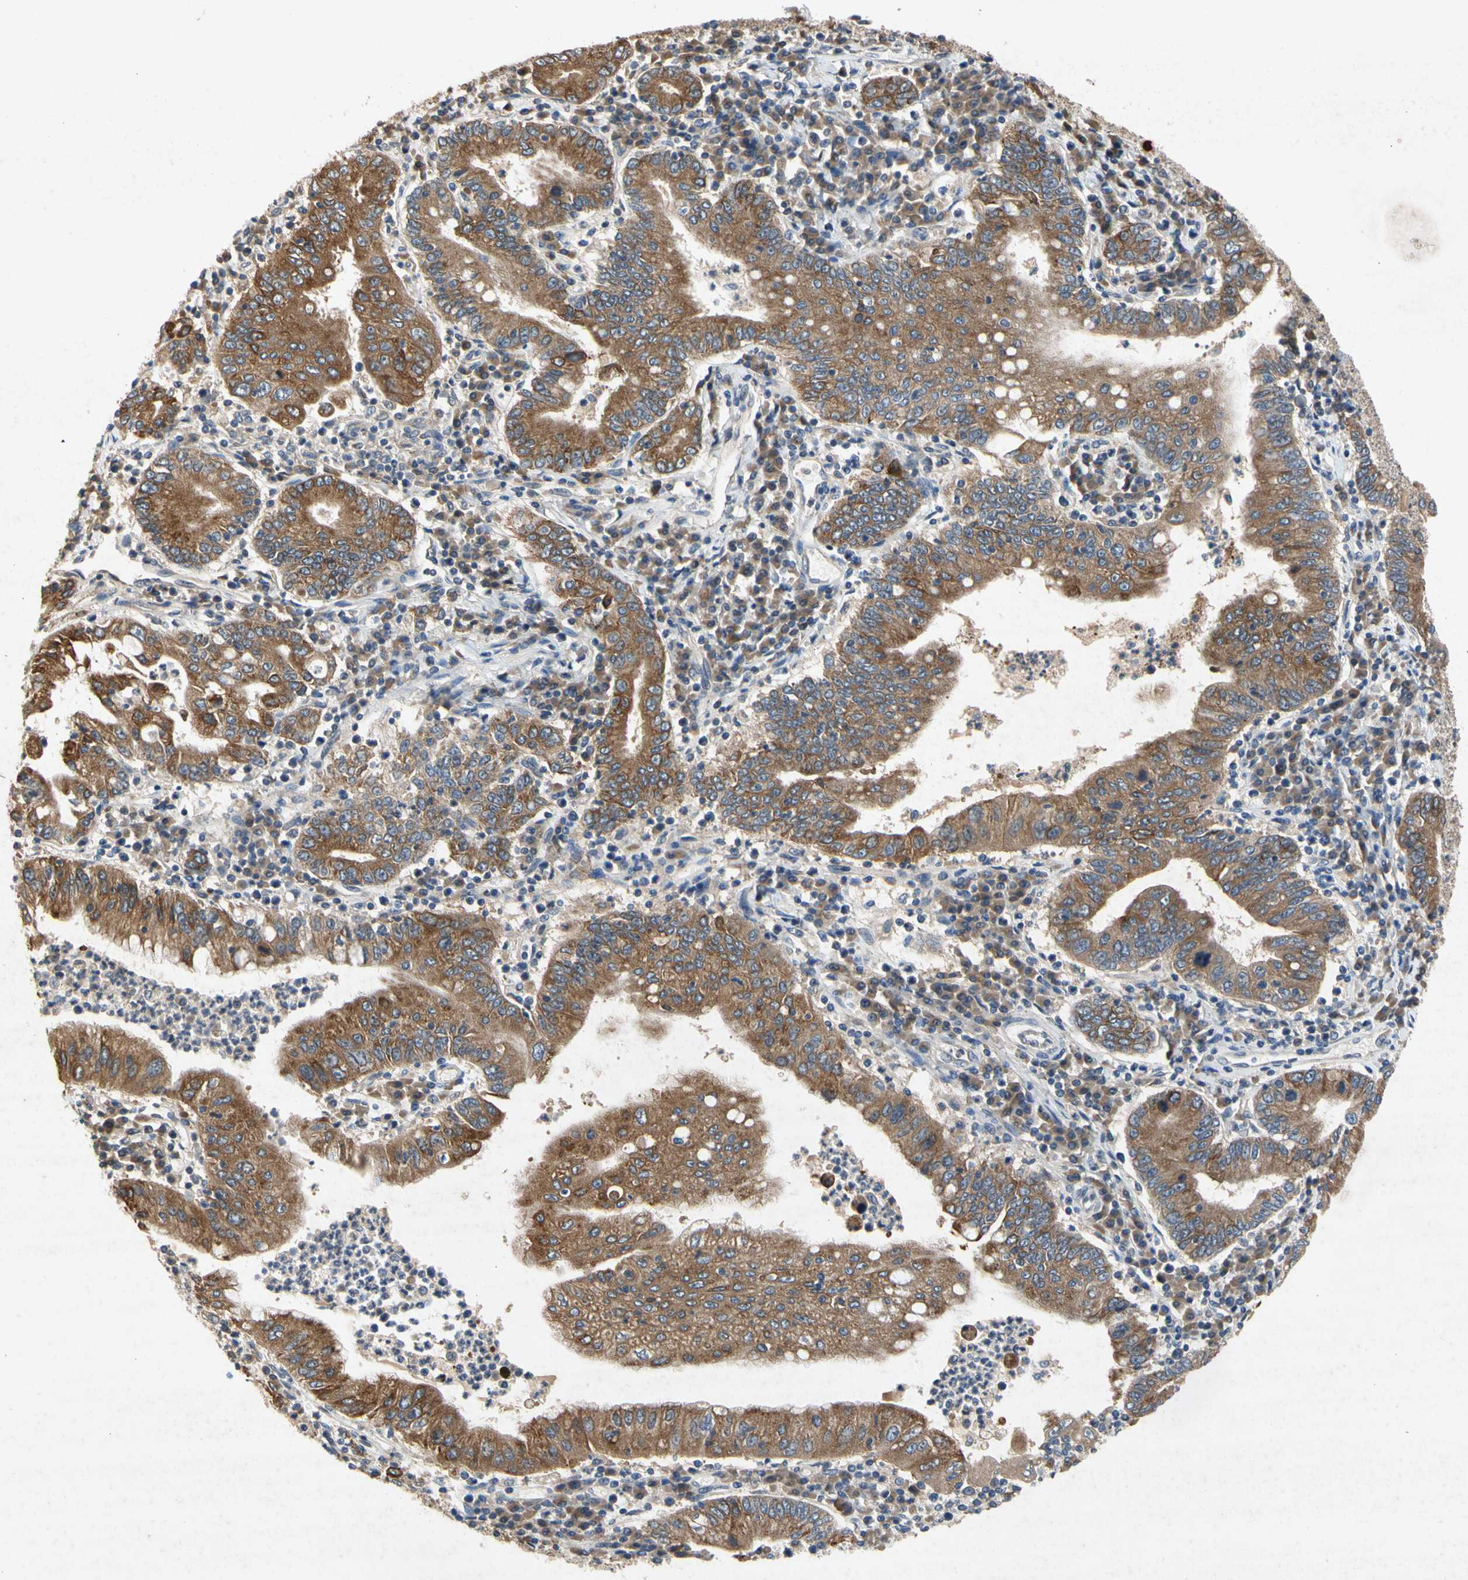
{"staining": {"intensity": "moderate", "quantity": ">75%", "location": "cytoplasmic/membranous"}, "tissue": "stomach cancer", "cell_type": "Tumor cells", "image_type": "cancer", "snomed": [{"axis": "morphology", "description": "Normal tissue, NOS"}, {"axis": "morphology", "description": "Adenocarcinoma, NOS"}, {"axis": "topography", "description": "Esophagus"}, {"axis": "topography", "description": "Stomach, upper"}, {"axis": "topography", "description": "Peripheral nerve tissue"}], "caption": "Immunohistochemical staining of stomach cancer shows moderate cytoplasmic/membranous protein positivity in approximately >75% of tumor cells.", "gene": "RPS6KA1", "patient": {"sex": "male", "age": 62}}